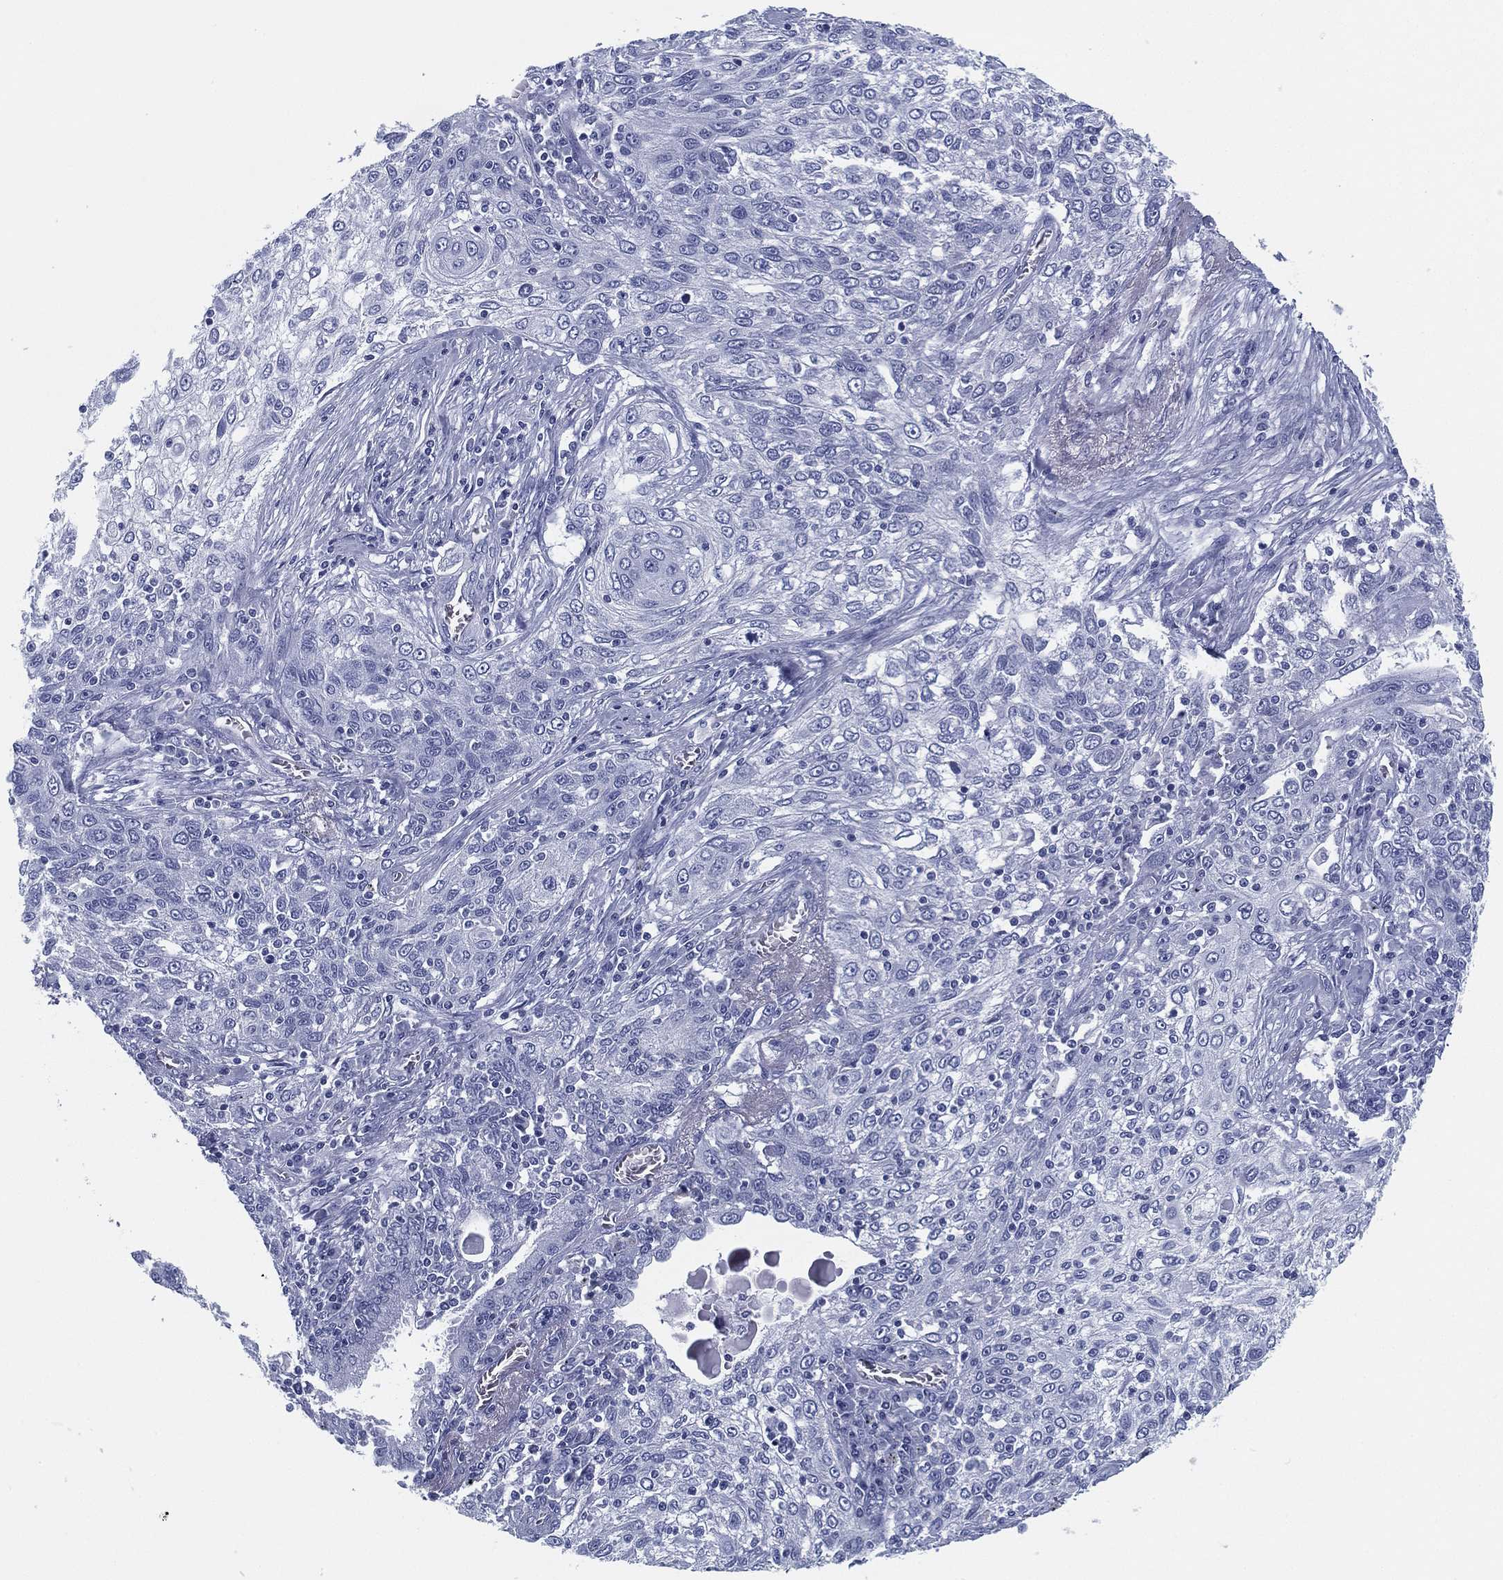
{"staining": {"intensity": "negative", "quantity": "none", "location": "none"}, "tissue": "lung cancer", "cell_type": "Tumor cells", "image_type": "cancer", "snomed": [{"axis": "morphology", "description": "Squamous cell carcinoma, NOS"}, {"axis": "topography", "description": "Lung"}], "caption": "This is an IHC image of lung squamous cell carcinoma. There is no positivity in tumor cells.", "gene": "TMEM252", "patient": {"sex": "female", "age": 69}}